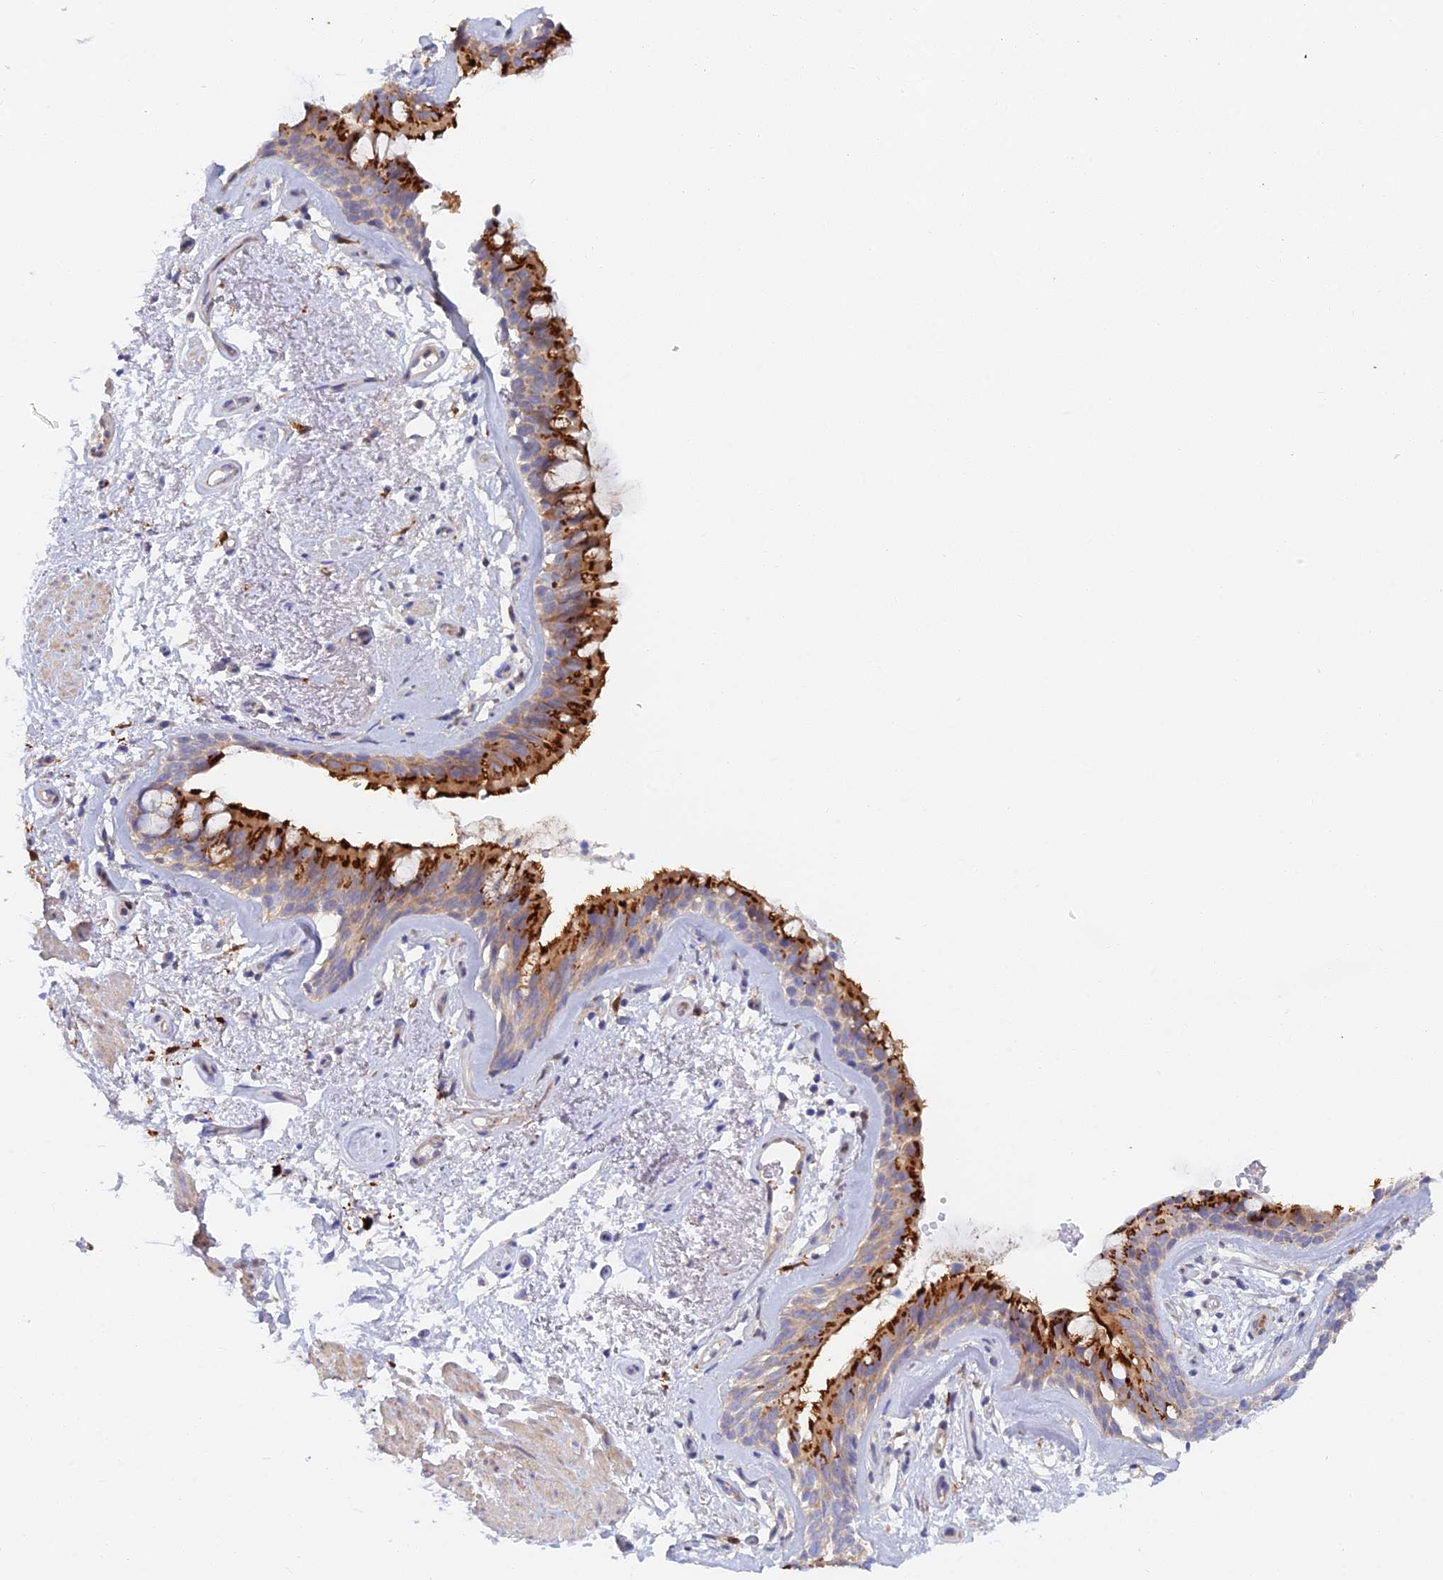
{"staining": {"intensity": "strong", "quantity": ">75%", "location": "cytoplasmic/membranous"}, "tissue": "bronchus", "cell_type": "Respiratory epithelial cells", "image_type": "normal", "snomed": [{"axis": "morphology", "description": "Normal tissue, NOS"}, {"axis": "topography", "description": "Cartilage tissue"}, {"axis": "topography", "description": "Bronchus"}], "caption": "This image reveals benign bronchus stained with IHC to label a protein in brown. The cytoplasmic/membranous of respiratory epithelial cells show strong positivity for the protein. Nuclei are counter-stained blue.", "gene": "SLC24A3", "patient": {"sex": "female", "age": 66}}